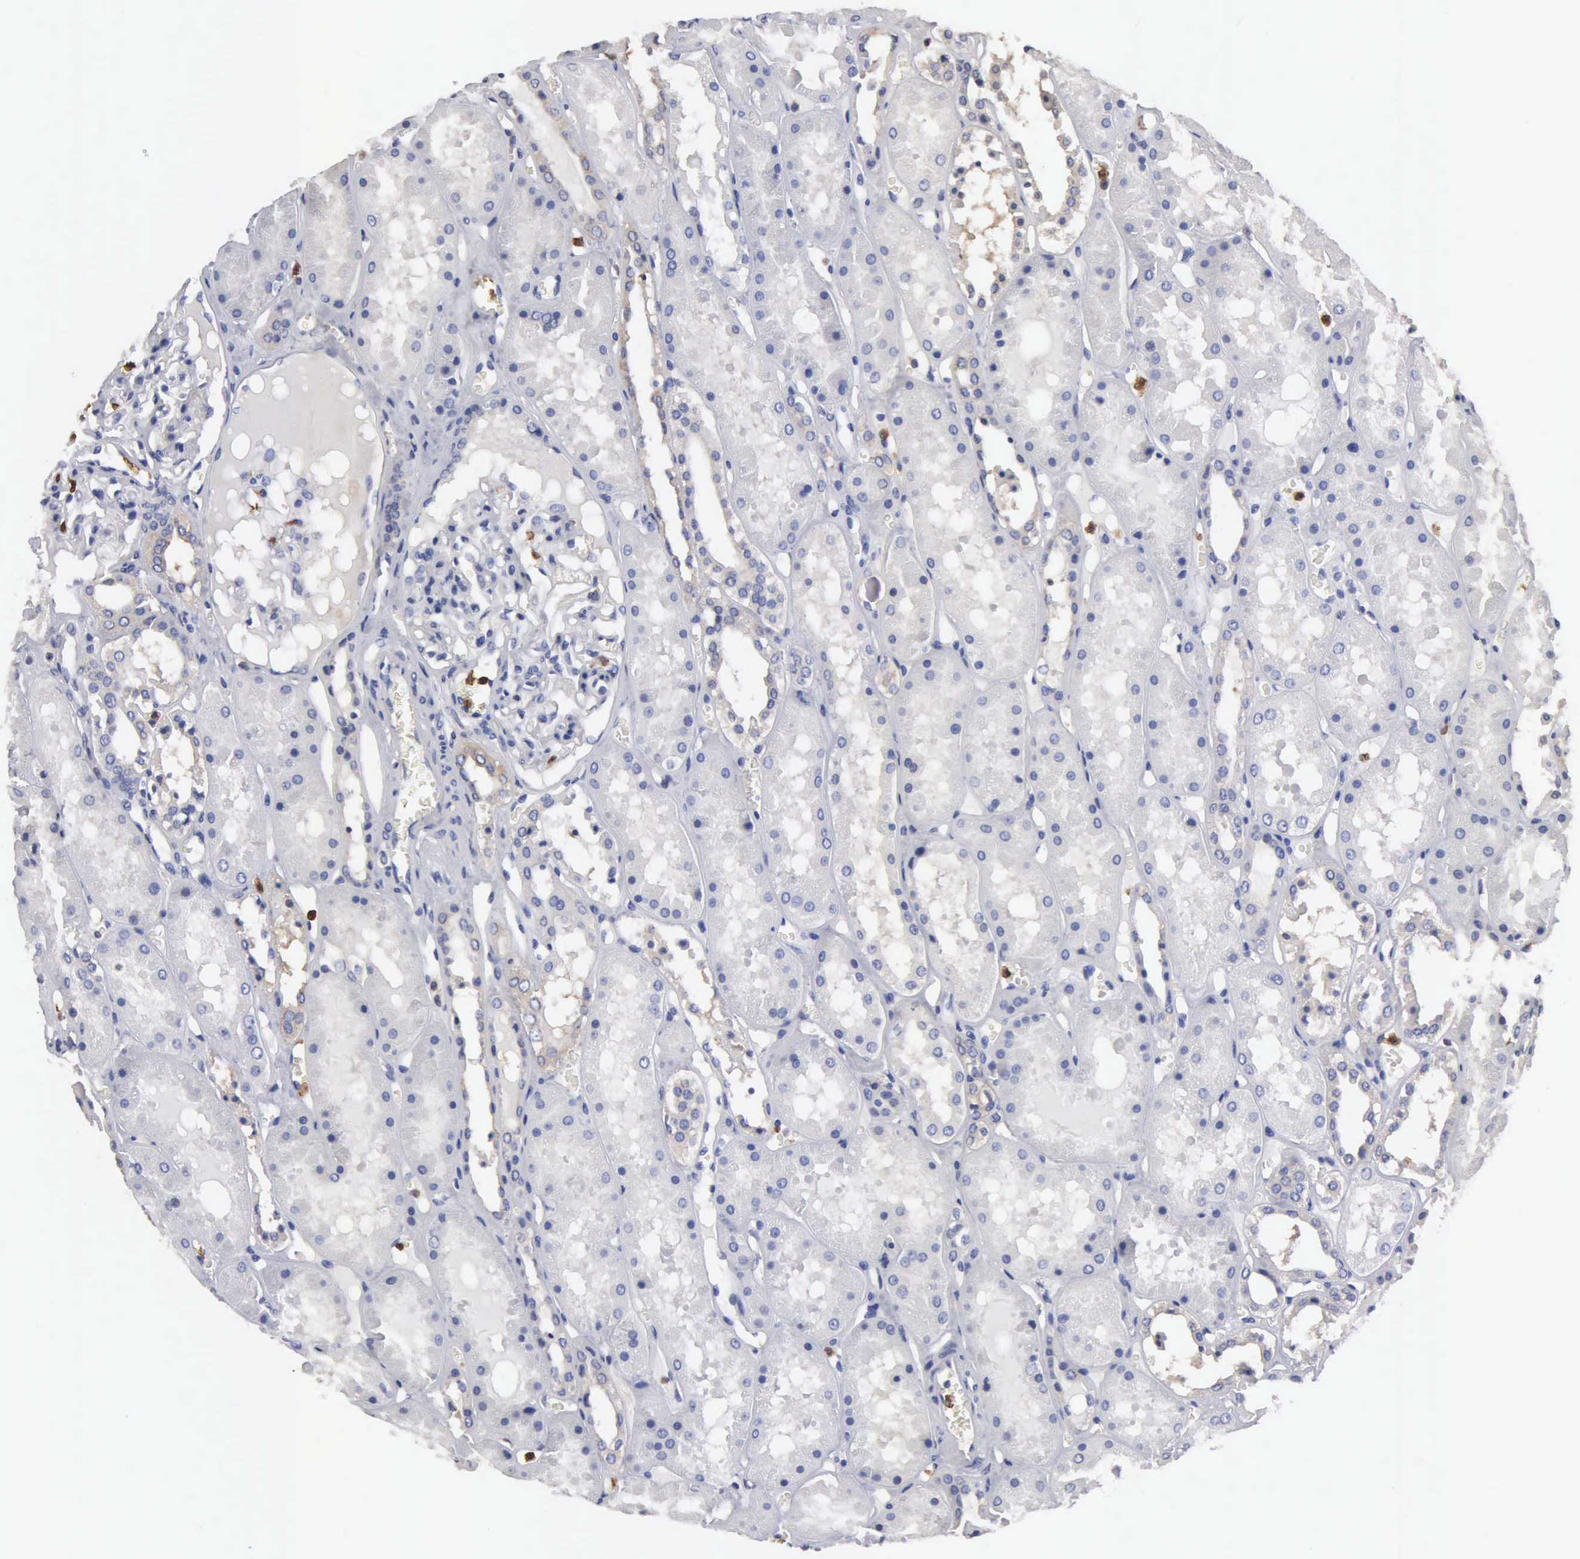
{"staining": {"intensity": "negative", "quantity": "none", "location": "none"}, "tissue": "kidney", "cell_type": "Cells in glomeruli", "image_type": "normal", "snomed": [{"axis": "morphology", "description": "Normal tissue, NOS"}, {"axis": "topography", "description": "Kidney"}], "caption": "This is a photomicrograph of immunohistochemistry (IHC) staining of normal kidney, which shows no staining in cells in glomeruli.", "gene": "G6PD", "patient": {"sex": "male", "age": 36}}